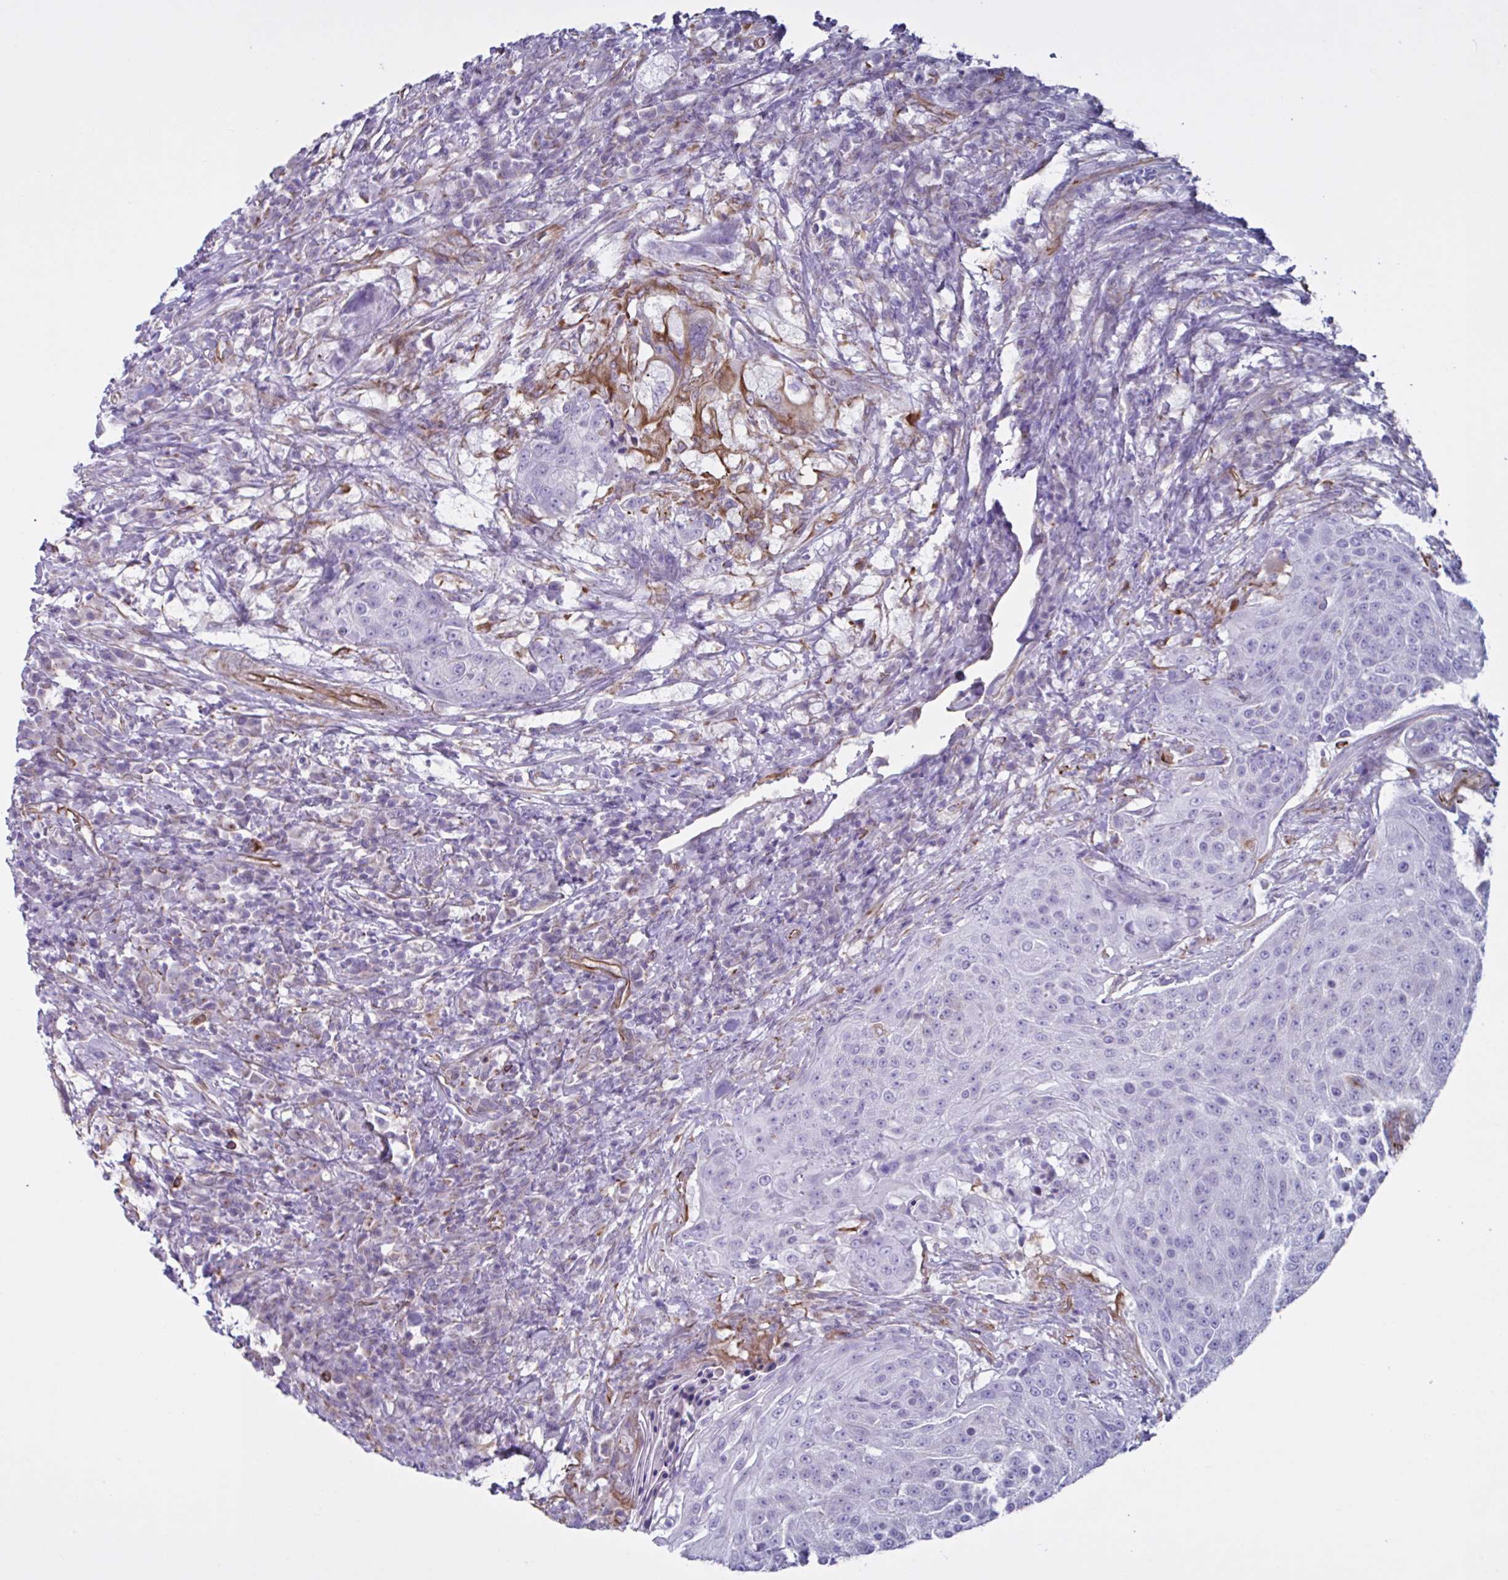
{"staining": {"intensity": "negative", "quantity": "none", "location": "none"}, "tissue": "urothelial cancer", "cell_type": "Tumor cells", "image_type": "cancer", "snomed": [{"axis": "morphology", "description": "Urothelial carcinoma, High grade"}, {"axis": "topography", "description": "Urinary bladder"}], "caption": "Immunohistochemistry (IHC) photomicrograph of neoplastic tissue: urothelial cancer stained with DAB (3,3'-diaminobenzidine) demonstrates no significant protein expression in tumor cells.", "gene": "TMEM86B", "patient": {"sex": "female", "age": 63}}